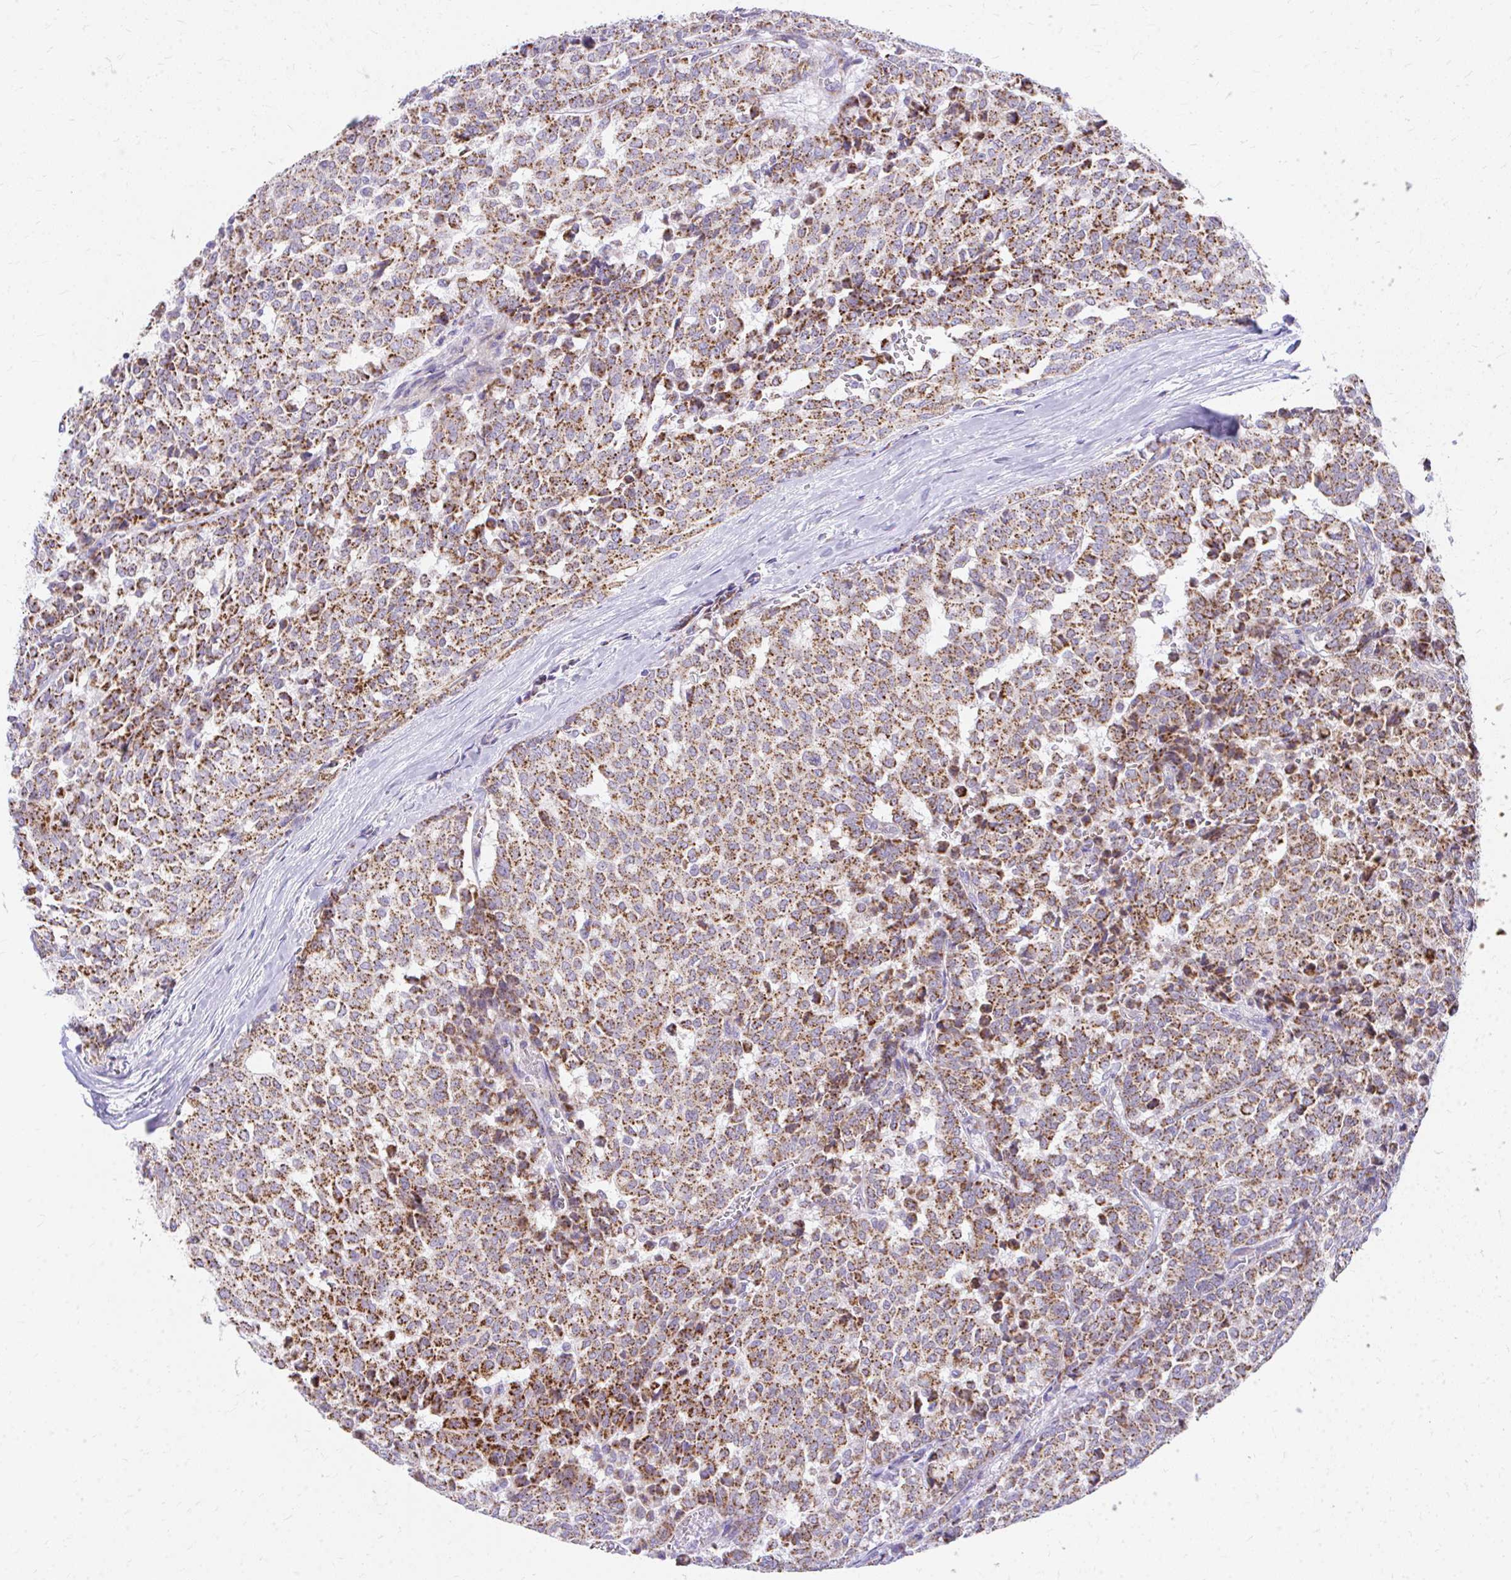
{"staining": {"intensity": "strong", "quantity": ">75%", "location": "cytoplasmic/membranous"}, "tissue": "breast cancer", "cell_type": "Tumor cells", "image_type": "cancer", "snomed": [{"axis": "morphology", "description": "Duct carcinoma"}, {"axis": "topography", "description": "Breast"}], "caption": "Immunohistochemistry photomicrograph of breast cancer stained for a protein (brown), which demonstrates high levels of strong cytoplasmic/membranous expression in approximately >75% of tumor cells.", "gene": "MRPL19", "patient": {"sex": "female", "age": 91}}